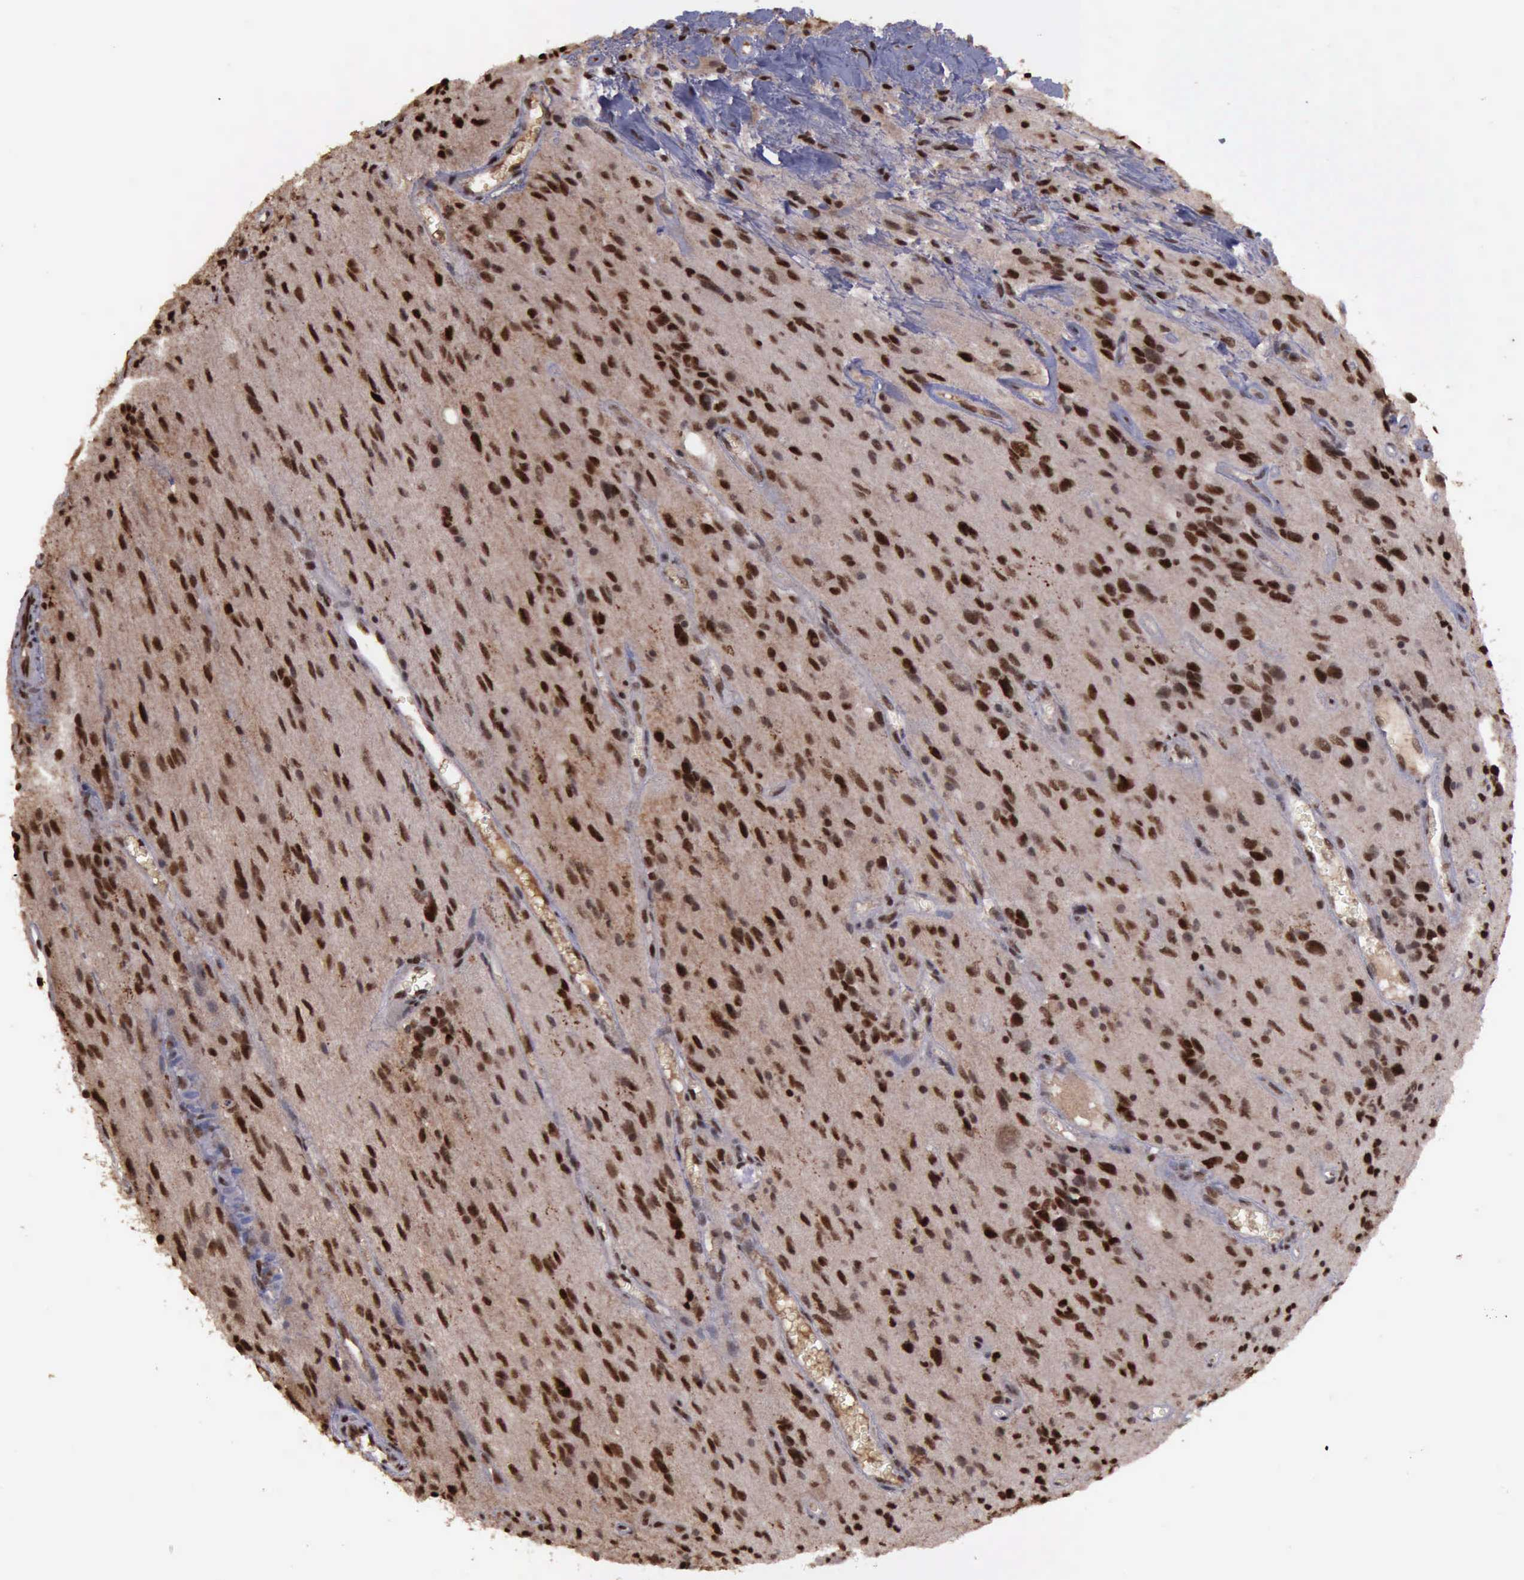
{"staining": {"intensity": "moderate", "quantity": ">75%", "location": "cytoplasmic/membranous,nuclear"}, "tissue": "glioma", "cell_type": "Tumor cells", "image_type": "cancer", "snomed": [{"axis": "morphology", "description": "Glioma, malignant, Low grade"}, {"axis": "topography", "description": "Brain"}], "caption": "This is an image of IHC staining of malignant glioma (low-grade), which shows moderate positivity in the cytoplasmic/membranous and nuclear of tumor cells.", "gene": "TRMT2A", "patient": {"sex": "female", "age": 15}}